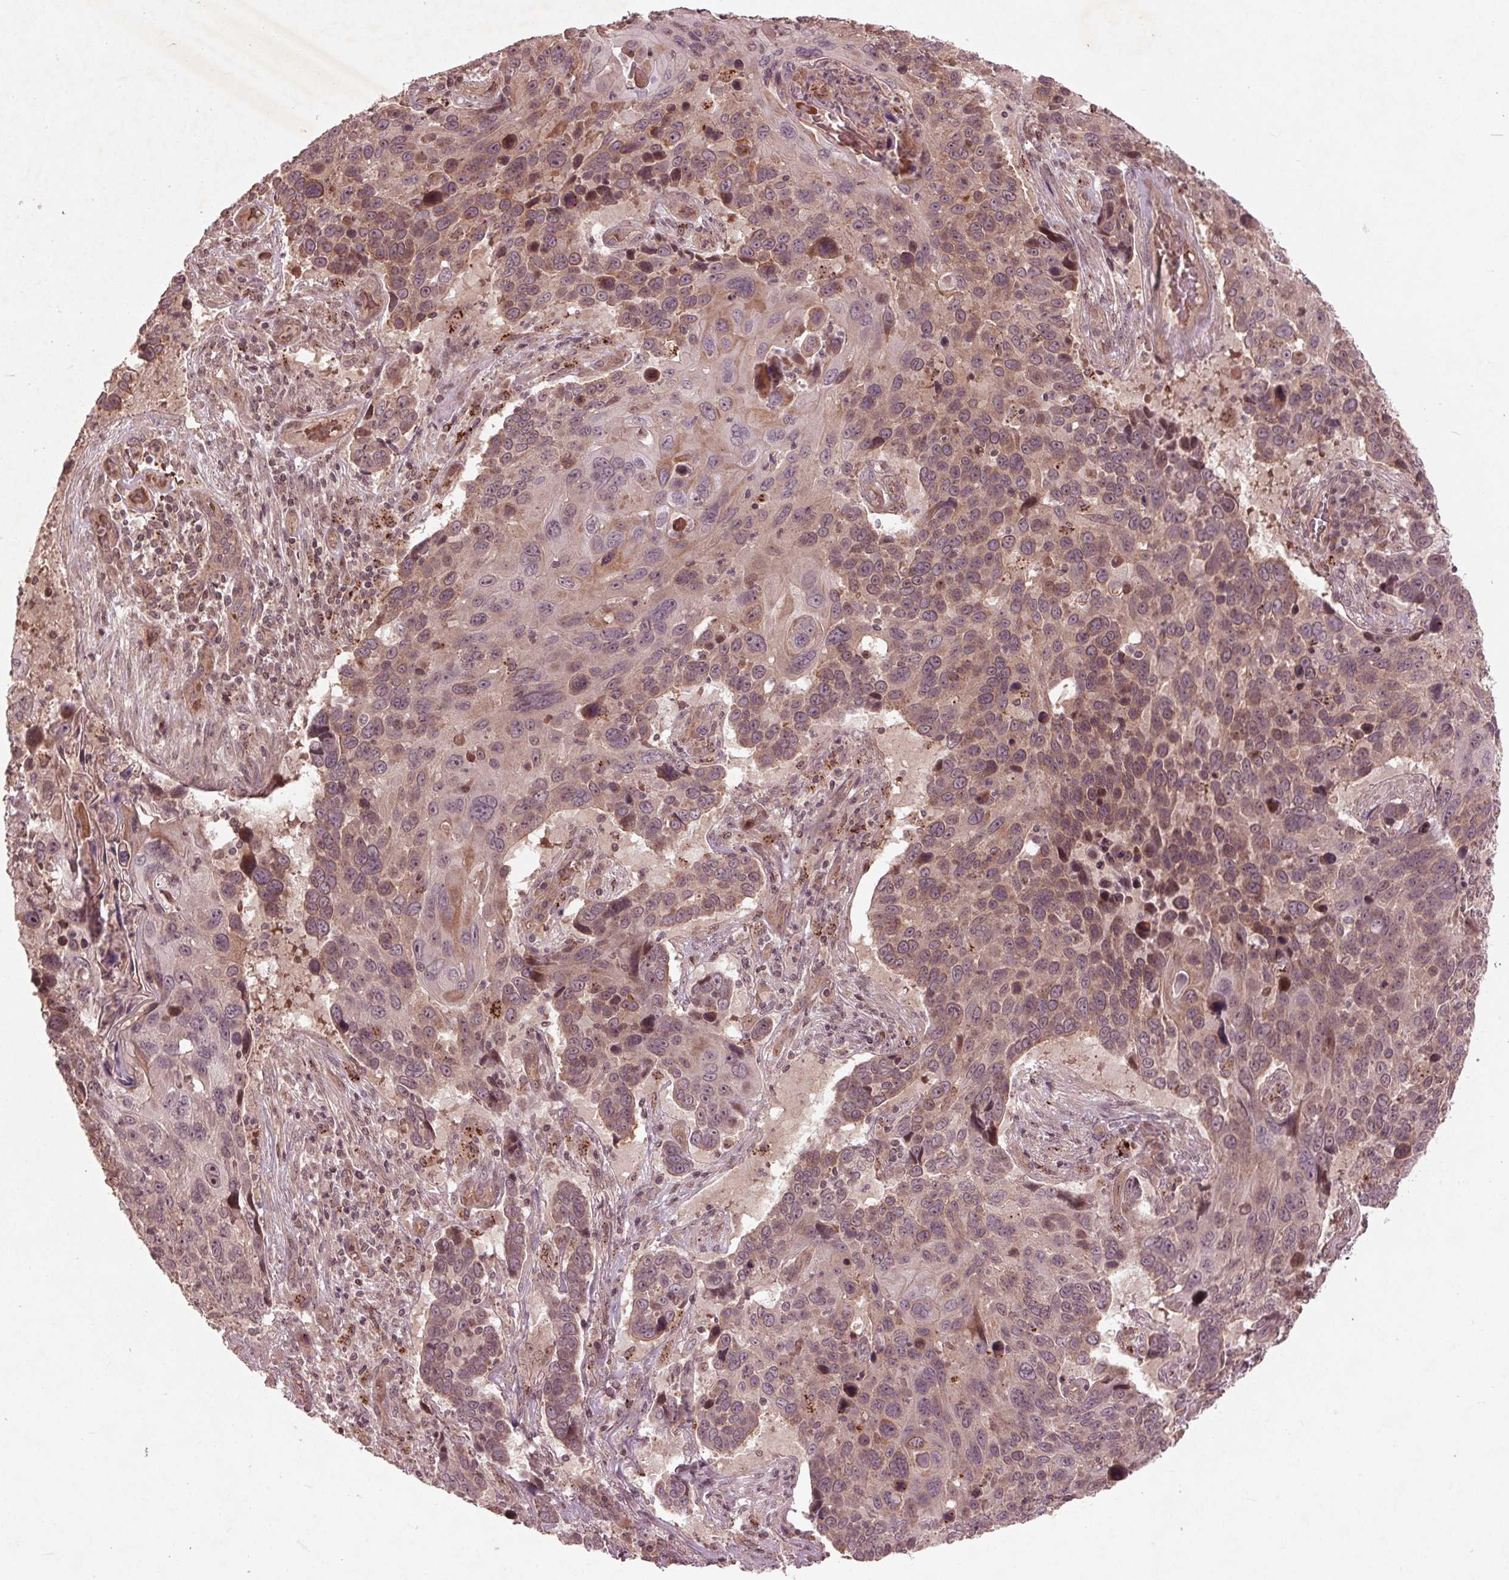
{"staining": {"intensity": "weak", "quantity": "25%-75%", "location": "cytoplasmic/membranous,nuclear"}, "tissue": "lung cancer", "cell_type": "Tumor cells", "image_type": "cancer", "snomed": [{"axis": "morphology", "description": "Squamous cell carcinoma, NOS"}, {"axis": "topography", "description": "Lung"}], "caption": "Lung cancer stained with immunohistochemistry demonstrates weak cytoplasmic/membranous and nuclear positivity in approximately 25%-75% of tumor cells.", "gene": "CDKL4", "patient": {"sex": "male", "age": 68}}